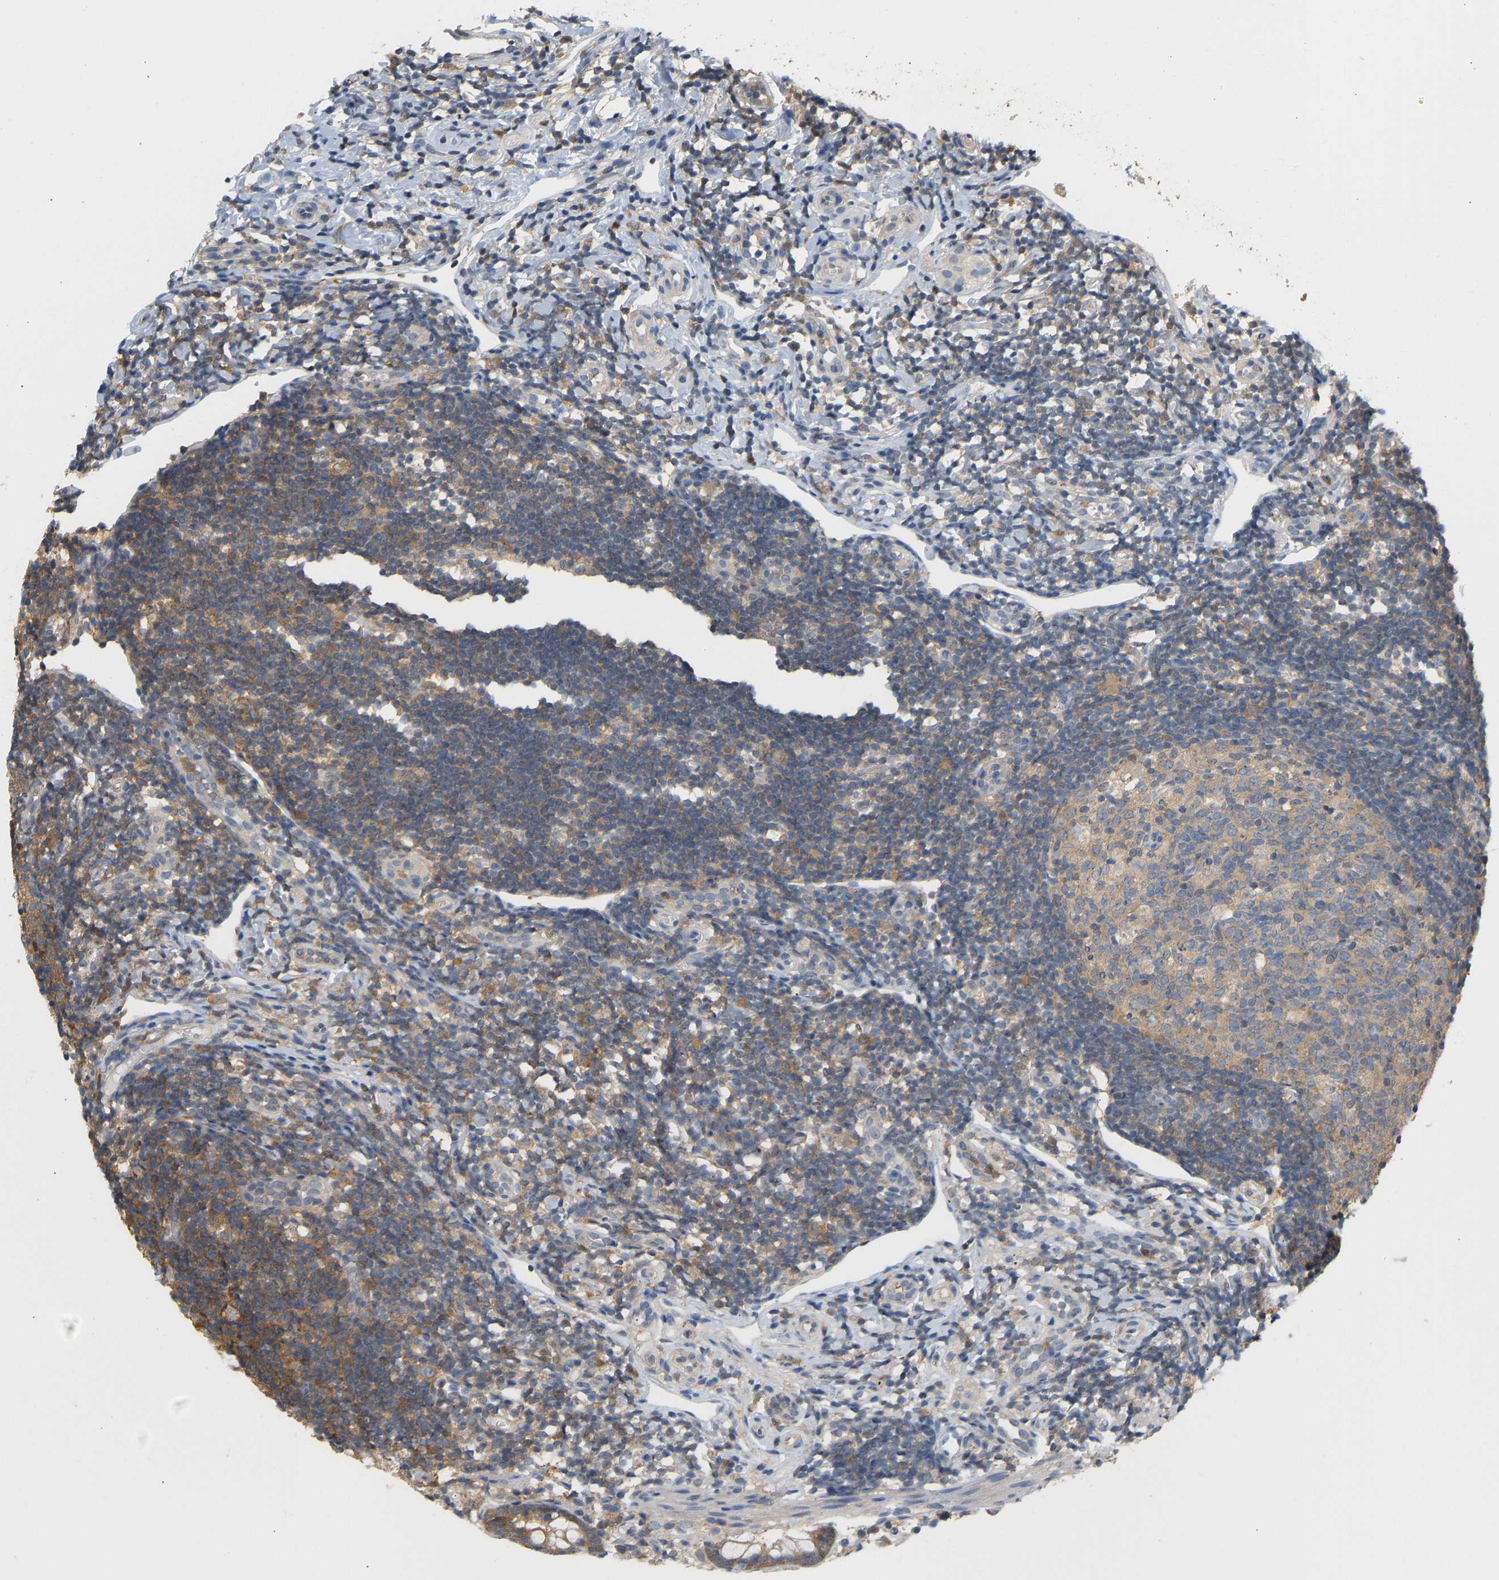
{"staining": {"intensity": "moderate", "quantity": ">75%", "location": "cytoplasmic/membranous"}, "tissue": "appendix", "cell_type": "Glandular cells", "image_type": "normal", "snomed": [{"axis": "morphology", "description": "Normal tissue, NOS"}, {"axis": "topography", "description": "Appendix"}], "caption": "A brown stain shows moderate cytoplasmic/membranous positivity of a protein in glandular cells of unremarkable human appendix. Immunohistochemistry stains the protein in brown and the nuclei are stained blue.", "gene": "ENO1", "patient": {"sex": "female", "age": 20}}